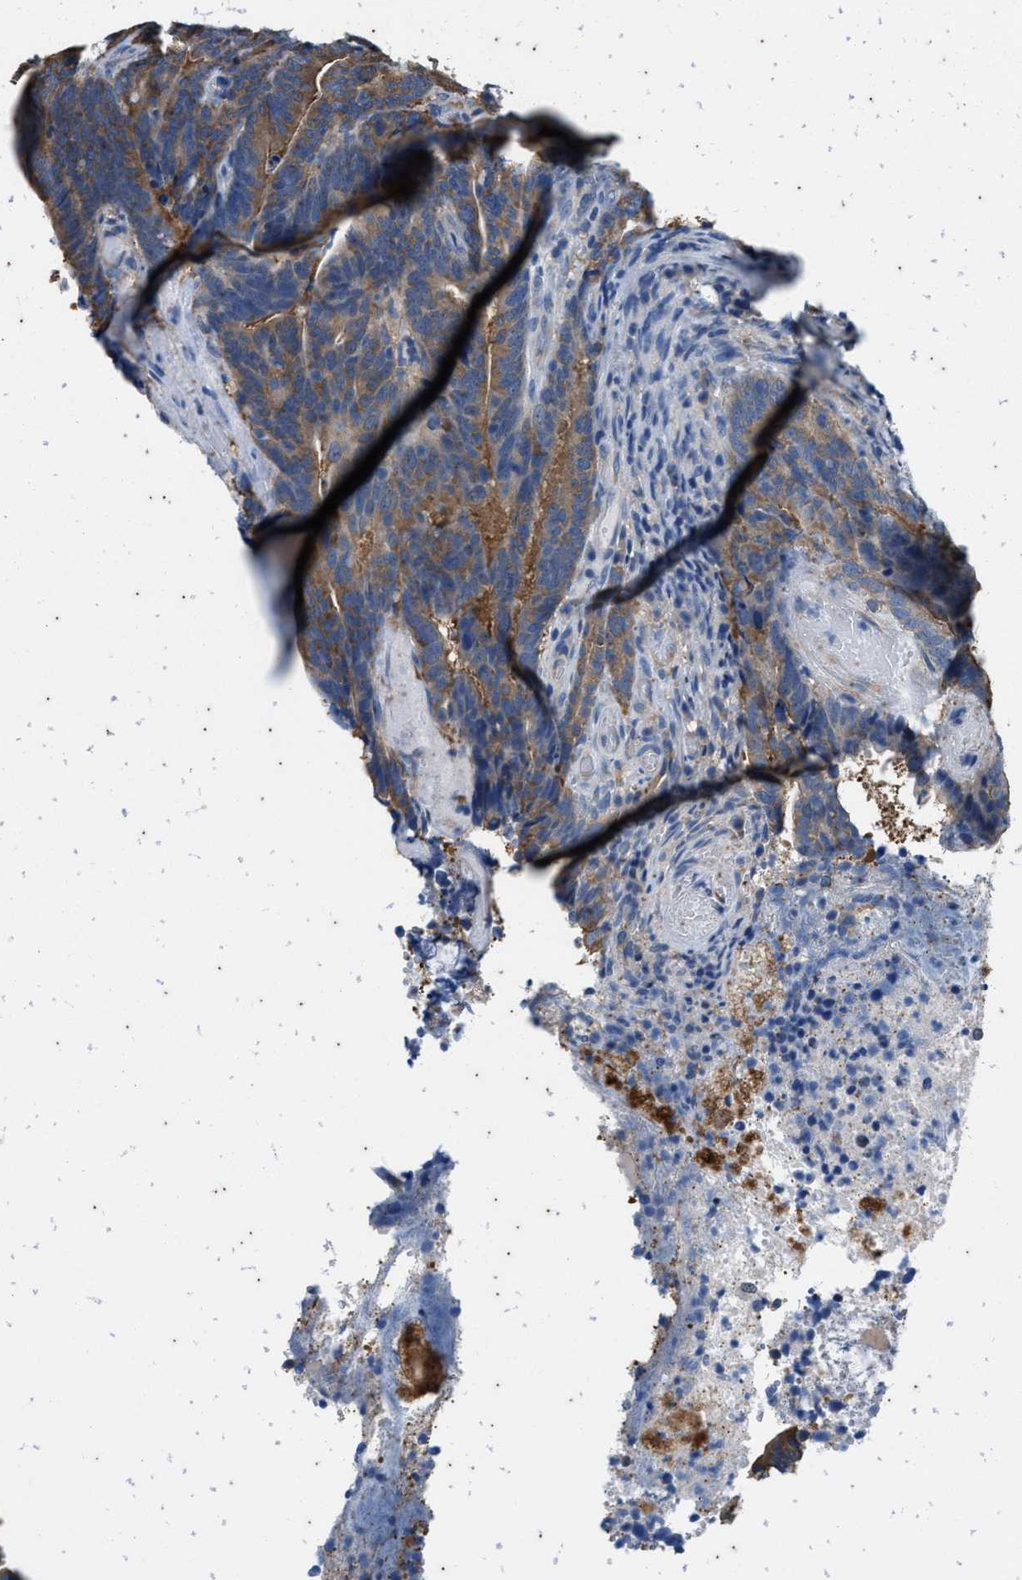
{"staining": {"intensity": "moderate", "quantity": ">75%", "location": "cytoplasmic/membranous"}, "tissue": "colorectal cancer", "cell_type": "Tumor cells", "image_type": "cancer", "snomed": [{"axis": "morphology", "description": "Adenocarcinoma, NOS"}, {"axis": "topography", "description": "Colon"}], "caption": "Immunohistochemical staining of colorectal cancer (adenocarcinoma) displays moderate cytoplasmic/membranous protein positivity in about >75% of tumor cells. The staining was performed using DAB (3,3'-diaminobenzidine), with brown indicating positive protein expression. Nuclei are stained blue with hematoxylin.", "gene": "COX19", "patient": {"sex": "female", "age": 66}}